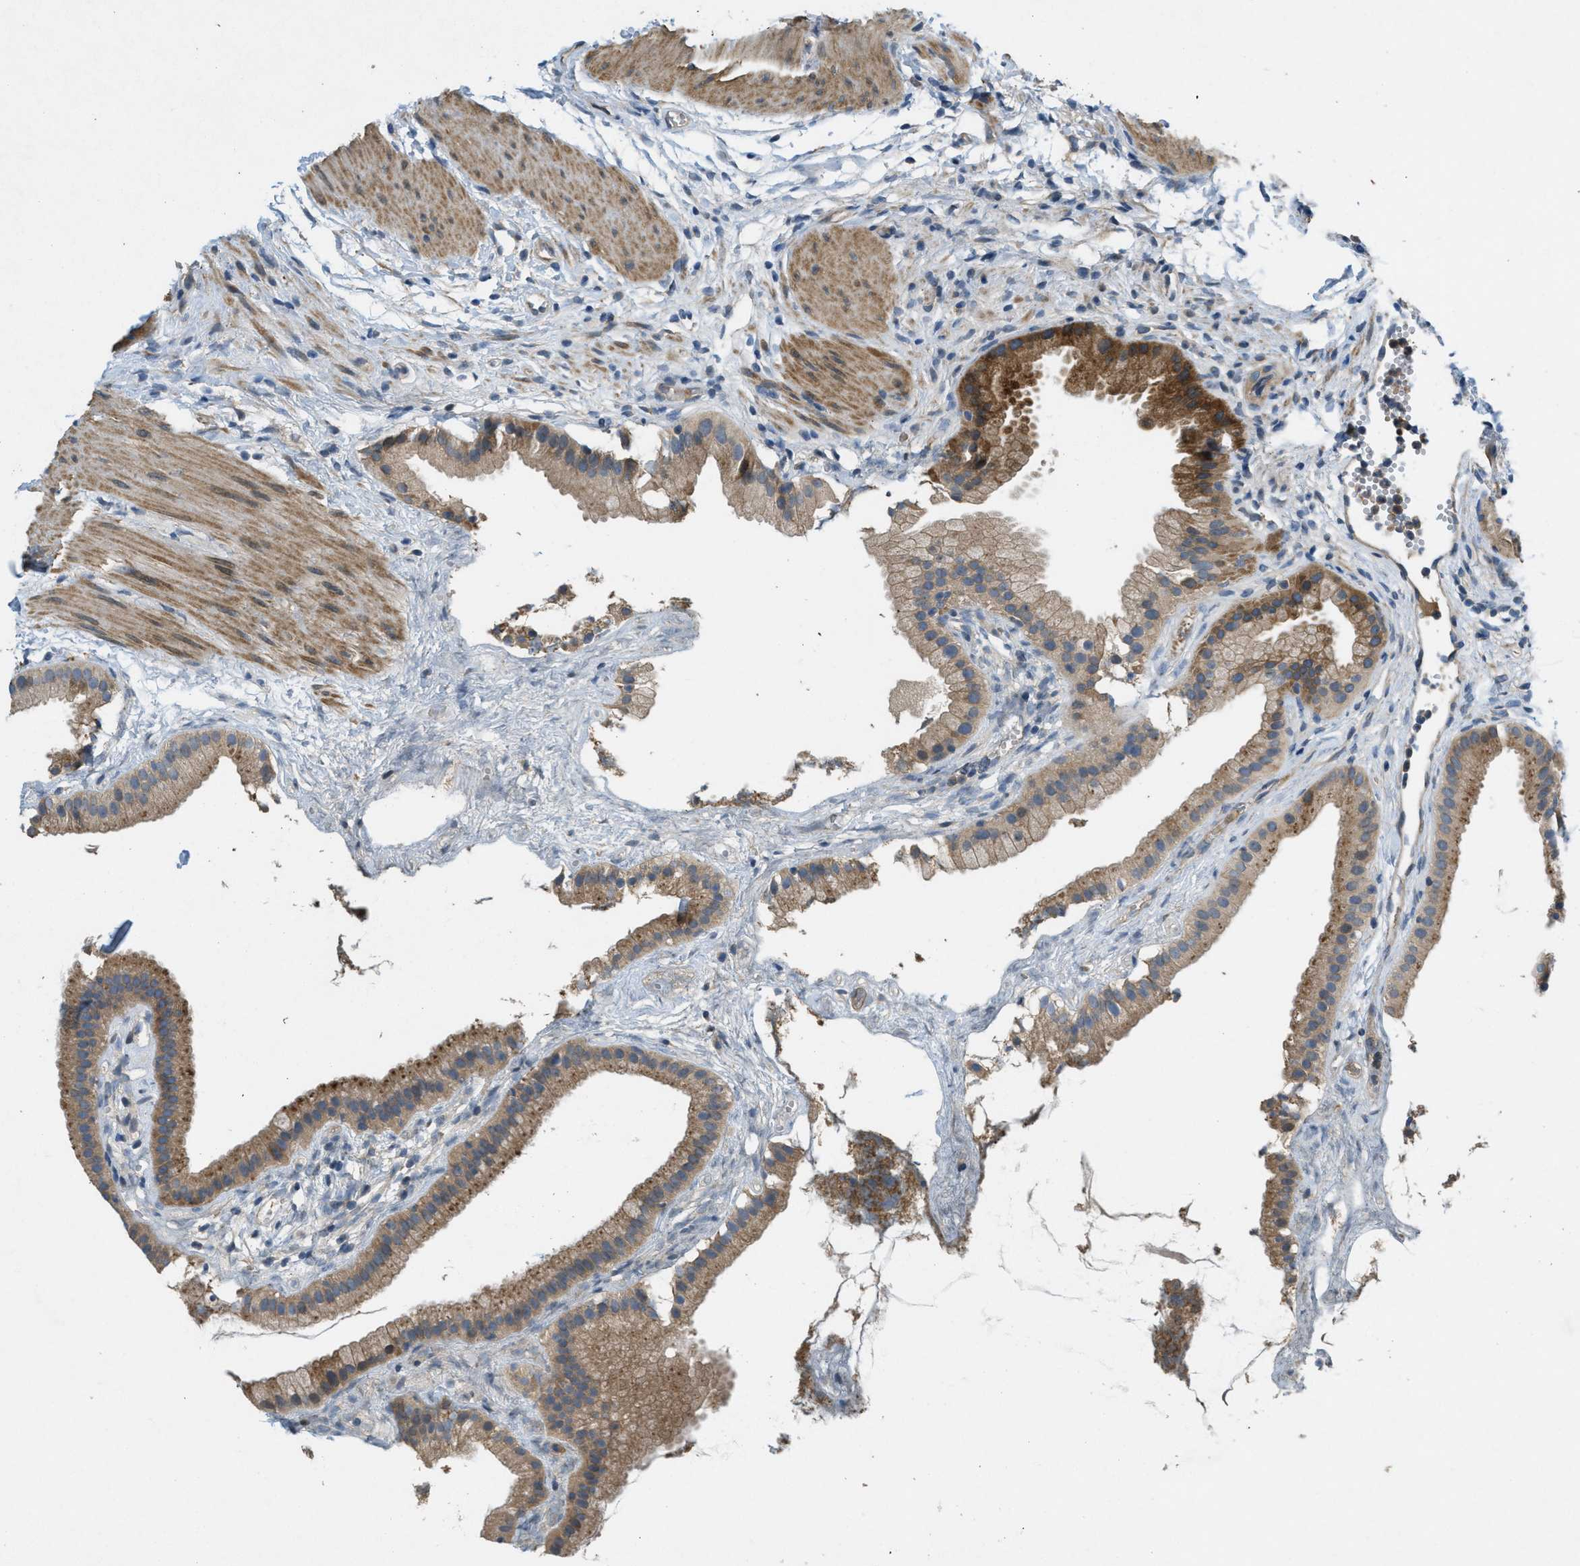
{"staining": {"intensity": "moderate", "quantity": ">75%", "location": "cytoplasmic/membranous"}, "tissue": "gallbladder", "cell_type": "Glandular cells", "image_type": "normal", "snomed": [{"axis": "morphology", "description": "Normal tissue, NOS"}, {"axis": "topography", "description": "Gallbladder"}], "caption": "Gallbladder stained with DAB (3,3'-diaminobenzidine) immunohistochemistry (IHC) shows medium levels of moderate cytoplasmic/membranous positivity in about >75% of glandular cells. The staining was performed using DAB (3,3'-diaminobenzidine), with brown indicating positive protein expression. Nuclei are stained blue with hematoxylin.", "gene": "ADCY6", "patient": {"sex": "female", "age": 64}}